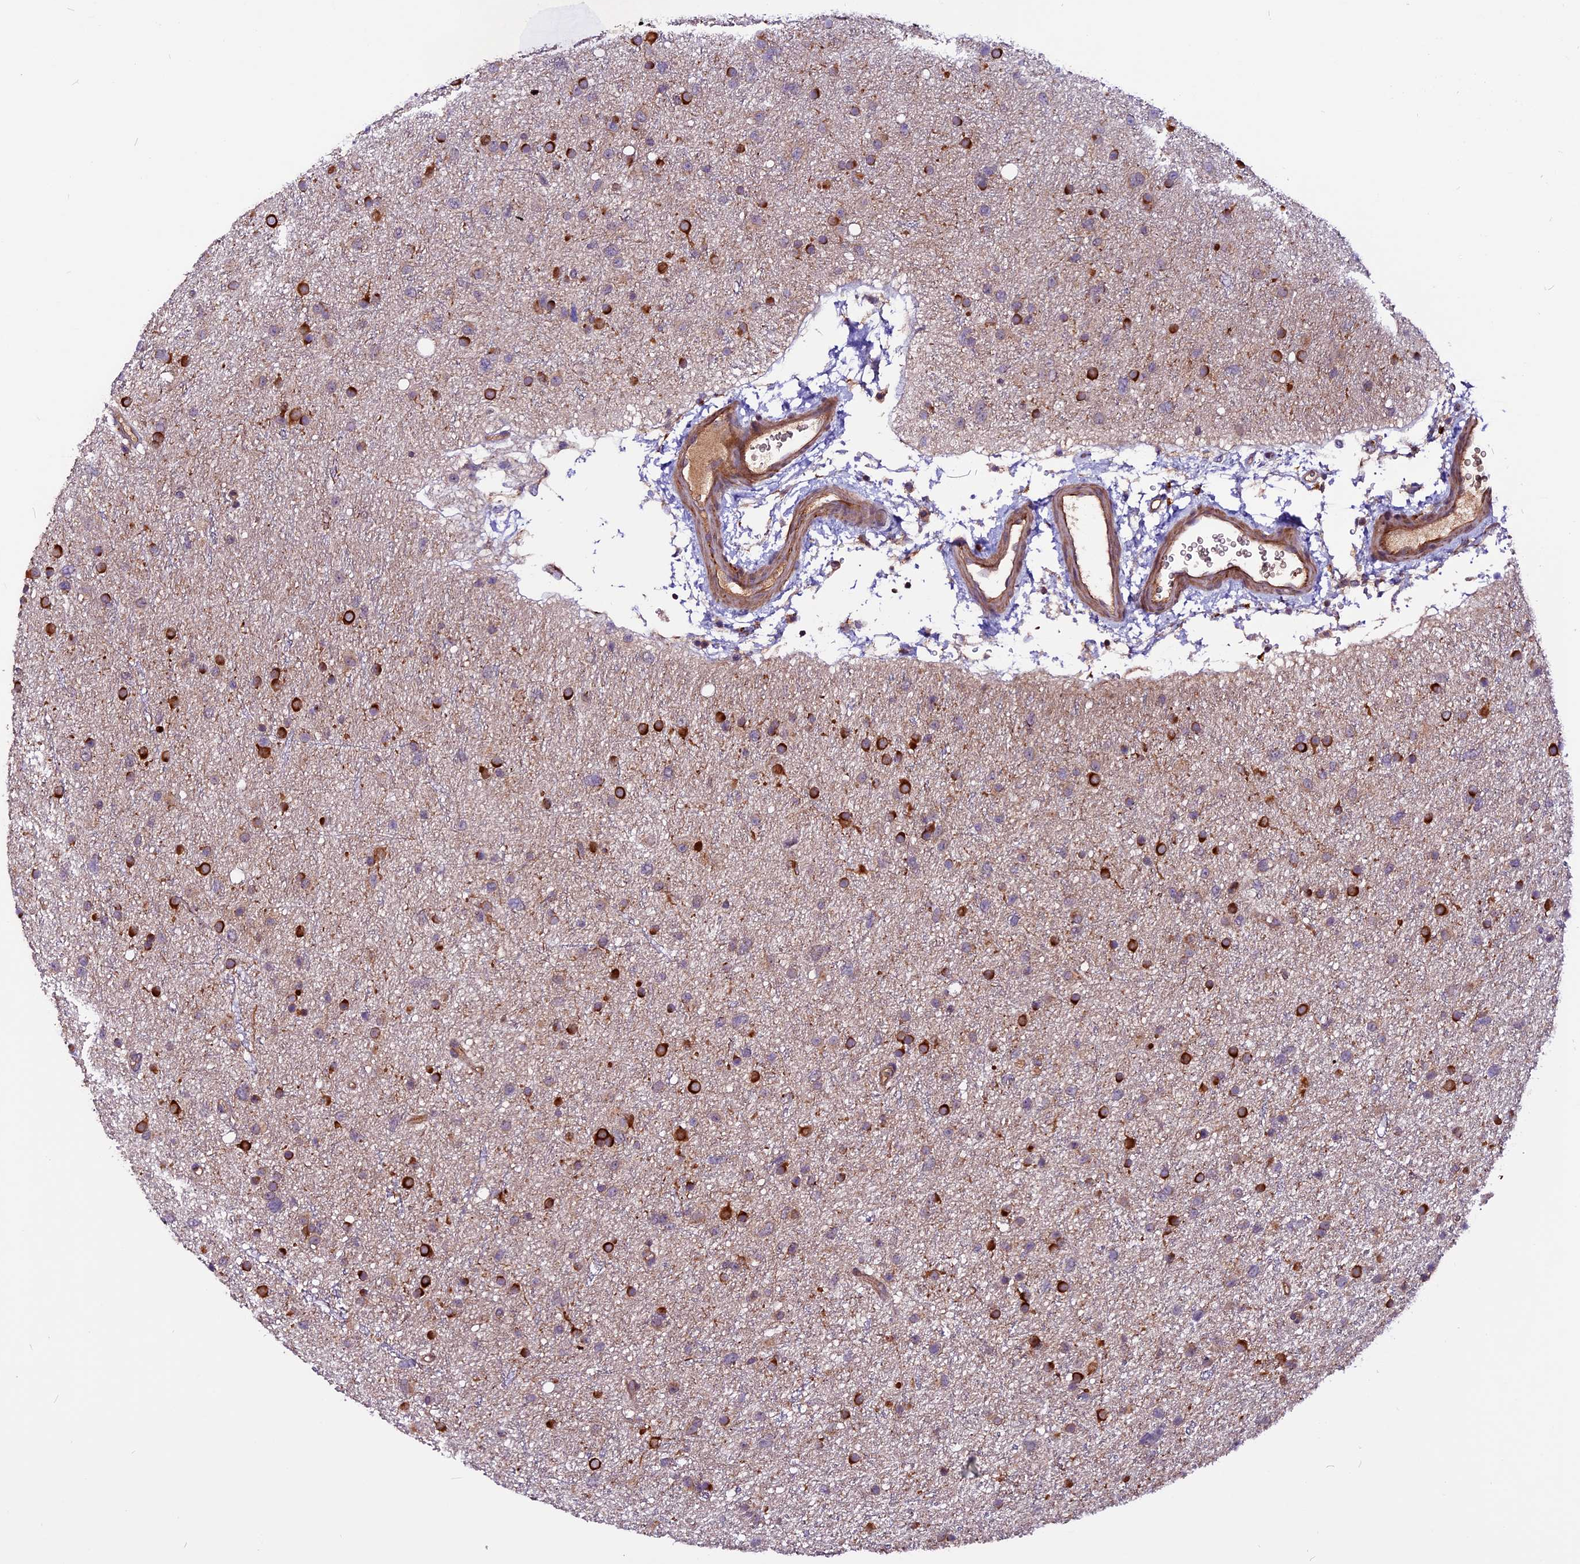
{"staining": {"intensity": "strong", "quantity": ">75%", "location": "cytoplasmic/membranous"}, "tissue": "glioma", "cell_type": "Tumor cells", "image_type": "cancer", "snomed": [{"axis": "morphology", "description": "Glioma, malignant, Low grade"}, {"axis": "topography", "description": "Cerebral cortex"}], "caption": "Malignant glioma (low-grade) stained for a protein shows strong cytoplasmic/membranous positivity in tumor cells.", "gene": "RINL", "patient": {"sex": "female", "age": 39}}